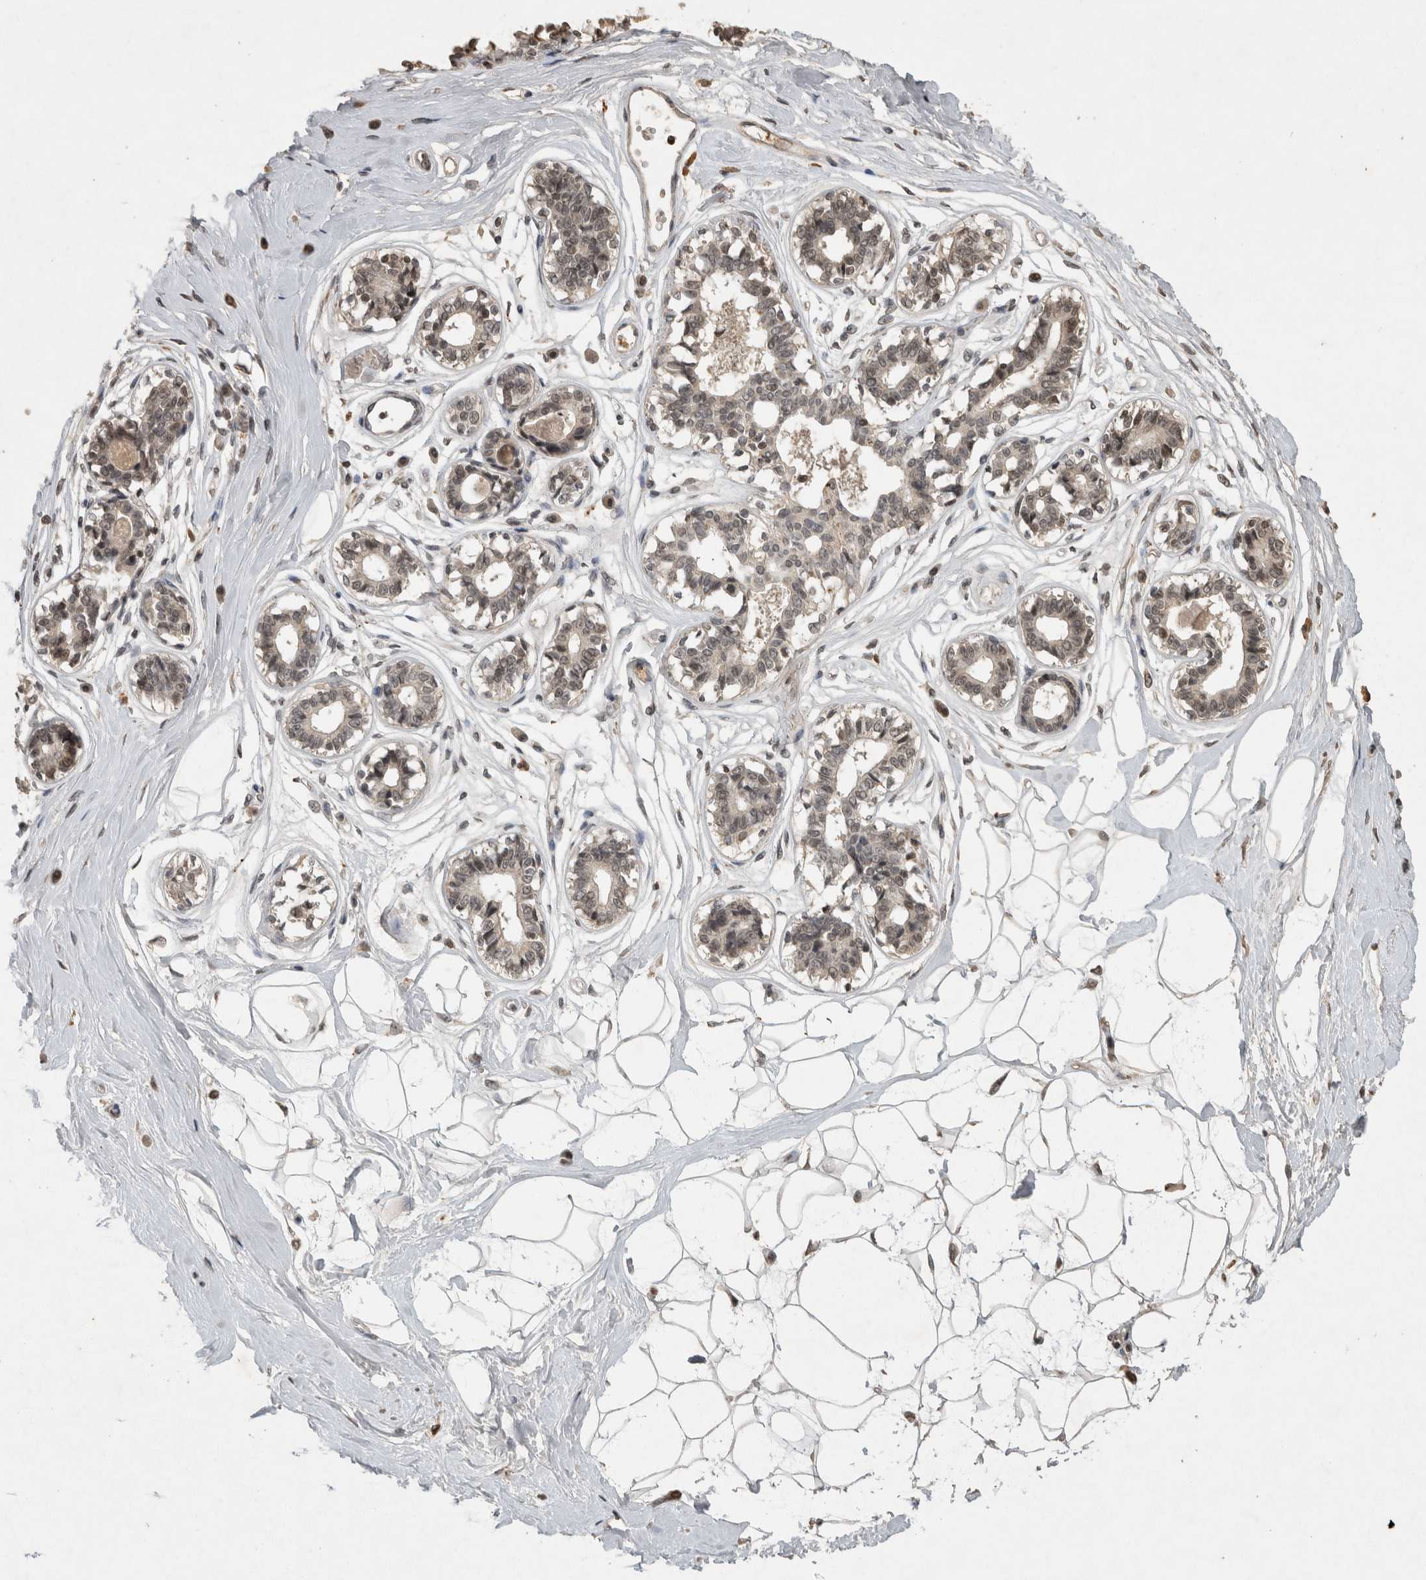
{"staining": {"intensity": "negative", "quantity": "none", "location": "none"}, "tissue": "breast", "cell_type": "Adipocytes", "image_type": "normal", "snomed": [{"axis": "morphology", "description": "Normal tissue, NOS"}, {"axis": "topography", "description": "Breast"}], "caption": "The IHC photomicrograph has no significant staining in adipocytes of breast. (DAB (3,3'-diaminobenzidine) immunohistochemistry (IHC), high magnification).", "gene": "HRK", "patient": {"sex": "female", "age": 45}}